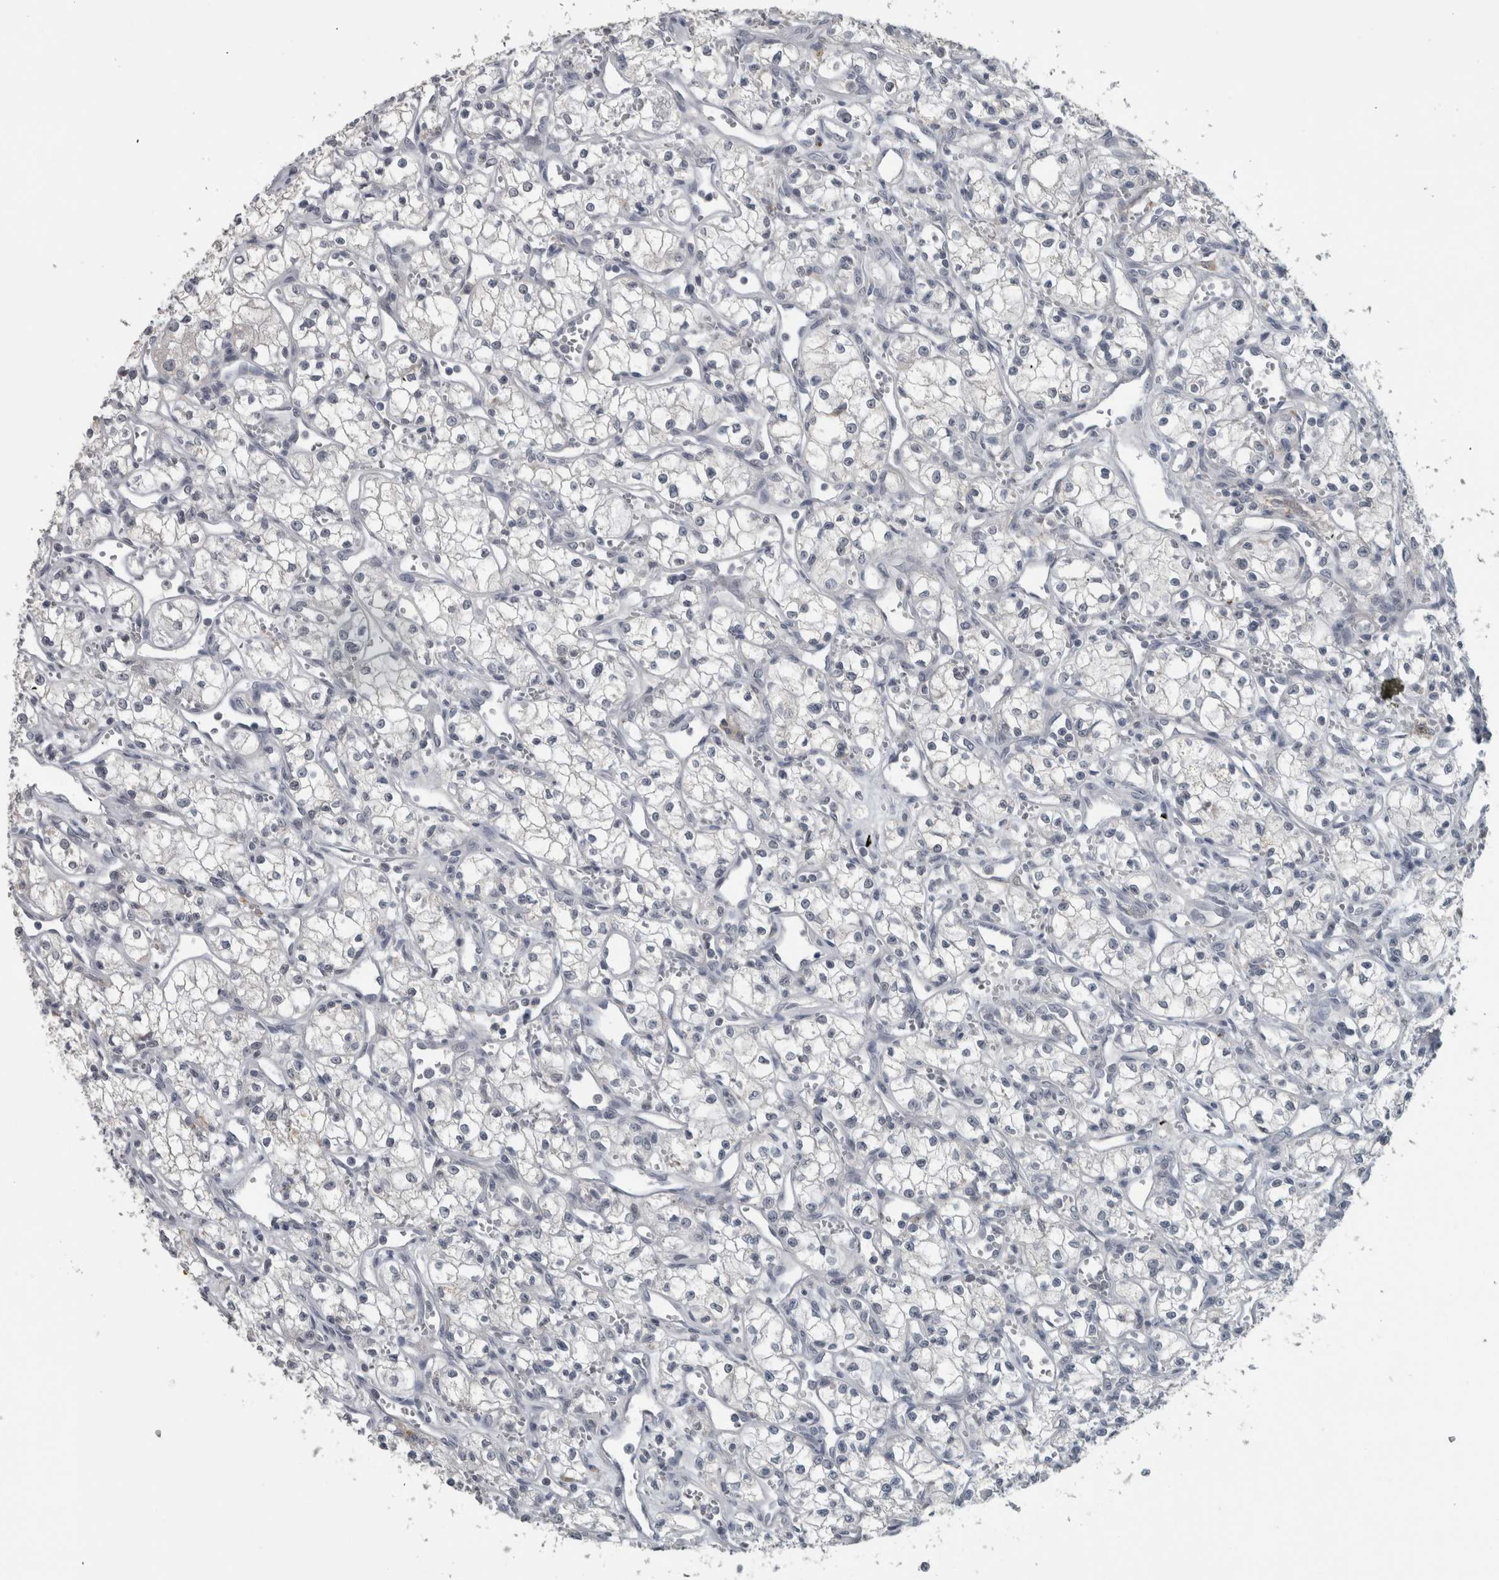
{"staining": {"intensity": "negative", "quantity": "none", "location": "none"}, "tissue": "renal cancer", "cell_type": "Tumor cells", "image_type": "cancer", "snomed": [{"axis": "morphology", "description": "Adenocarcinoma, NOS"}, {"axis": "topography", "description": "Kidney"}], "caption": "There is no significant expression in tumor cells of renal cancer. The staining was performed using DAB to visualize the protein expression in brown, while the nuclei were stained in blue with hematoxylin (Magnification: 20x).", "gene": "ACSF2", "patient": {"sex": "male", "age": 59}}